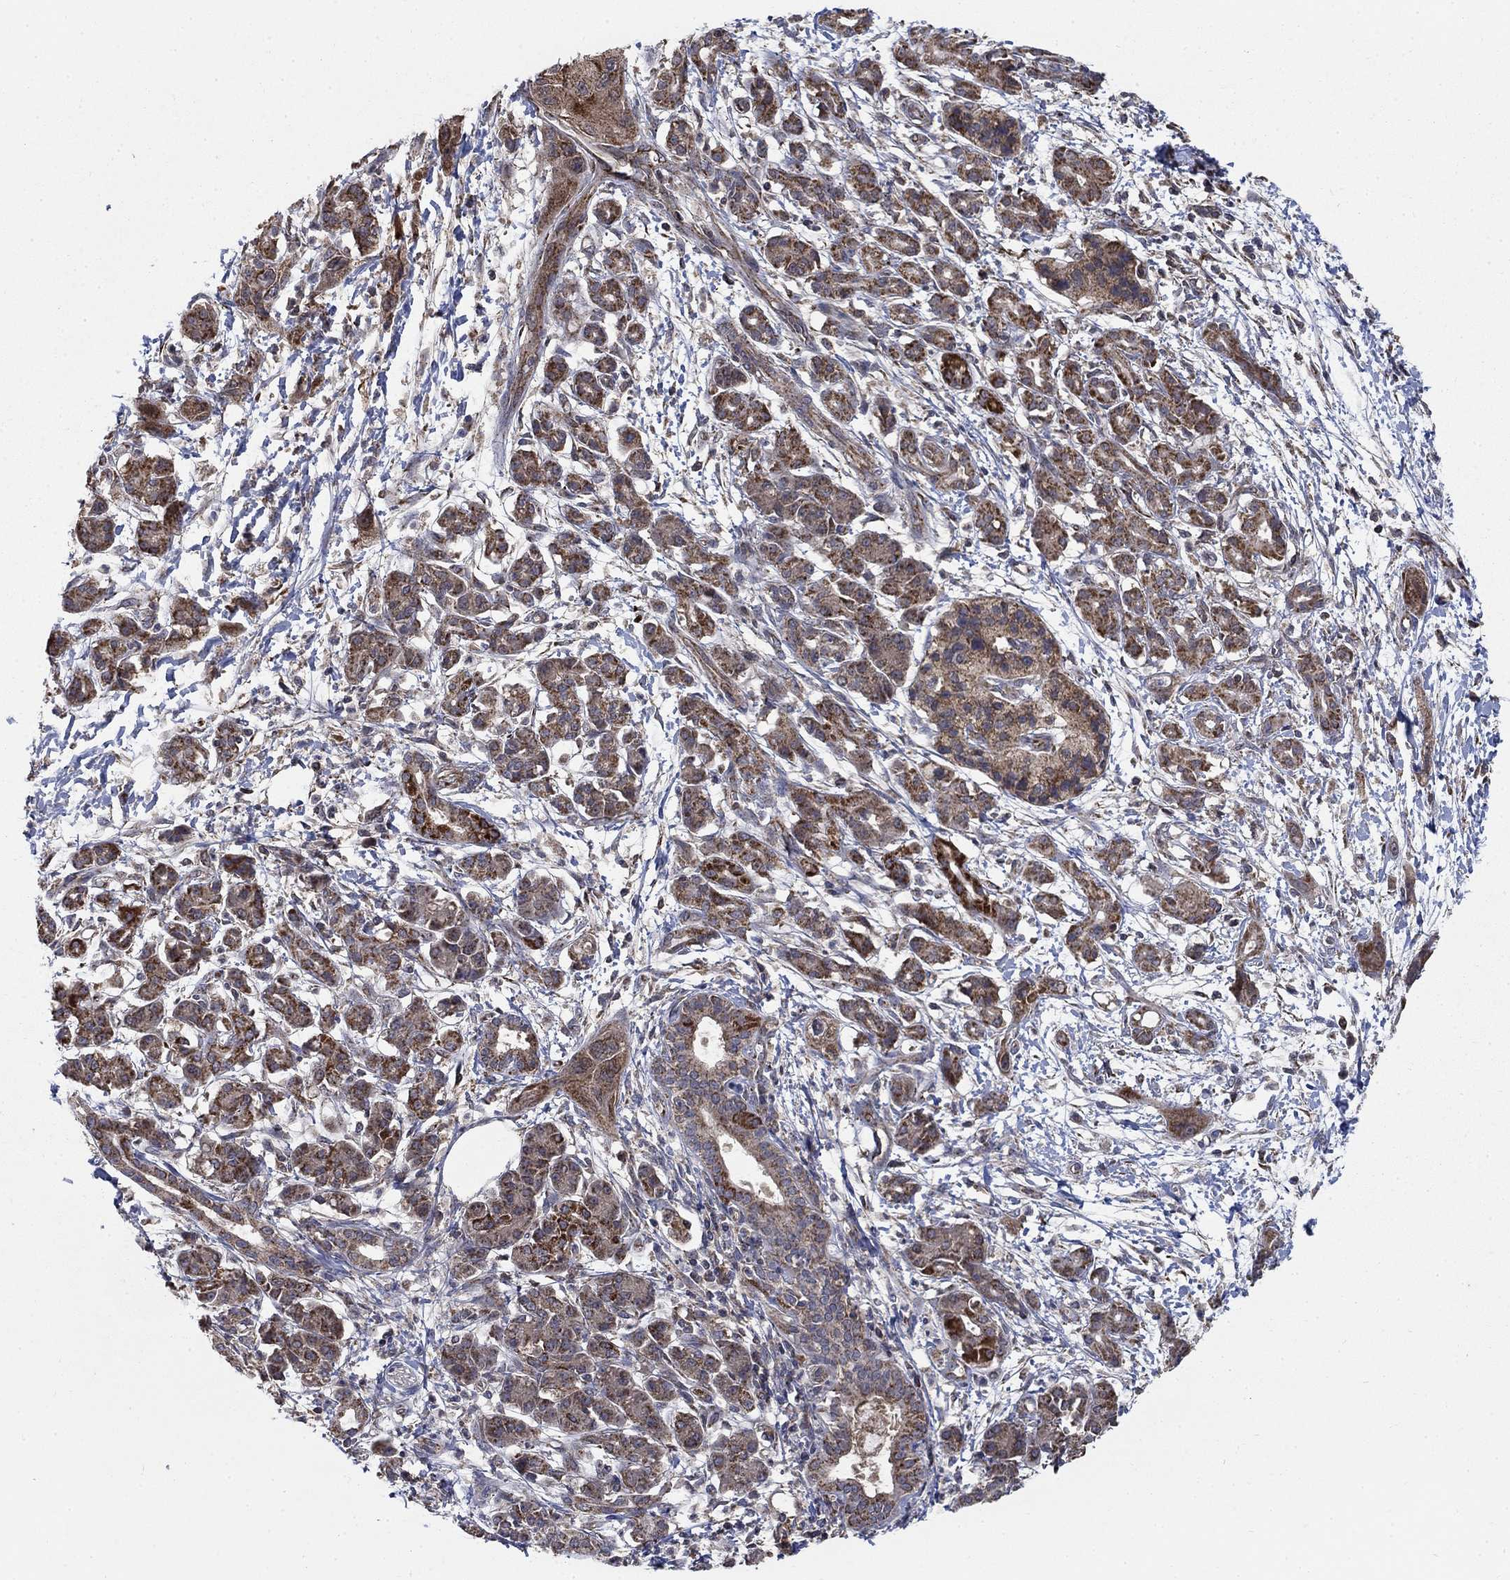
{"staining": {"intensity": "strong", "quantity": "25%-75%", "location": "cytoplasmic/membranous"}, "tissue": "pancreatic cancer", "cell_type": "Tumor cells", "image_type": "cancer", "snomed": [{"axis": "morphology", "description": "Adenocarcinoma, NOS"}, {"axis": "topography", "description": "Pancreas"}], "caption": "Immunohistochemistry (DAB) staining of pancreatic cancer exhibits strong cytoplasmic/membranous protein staining in approximately 25%-75% of tumor cells.", "gene": "NME7", "patient": {"sex": "male", "age": 72}}